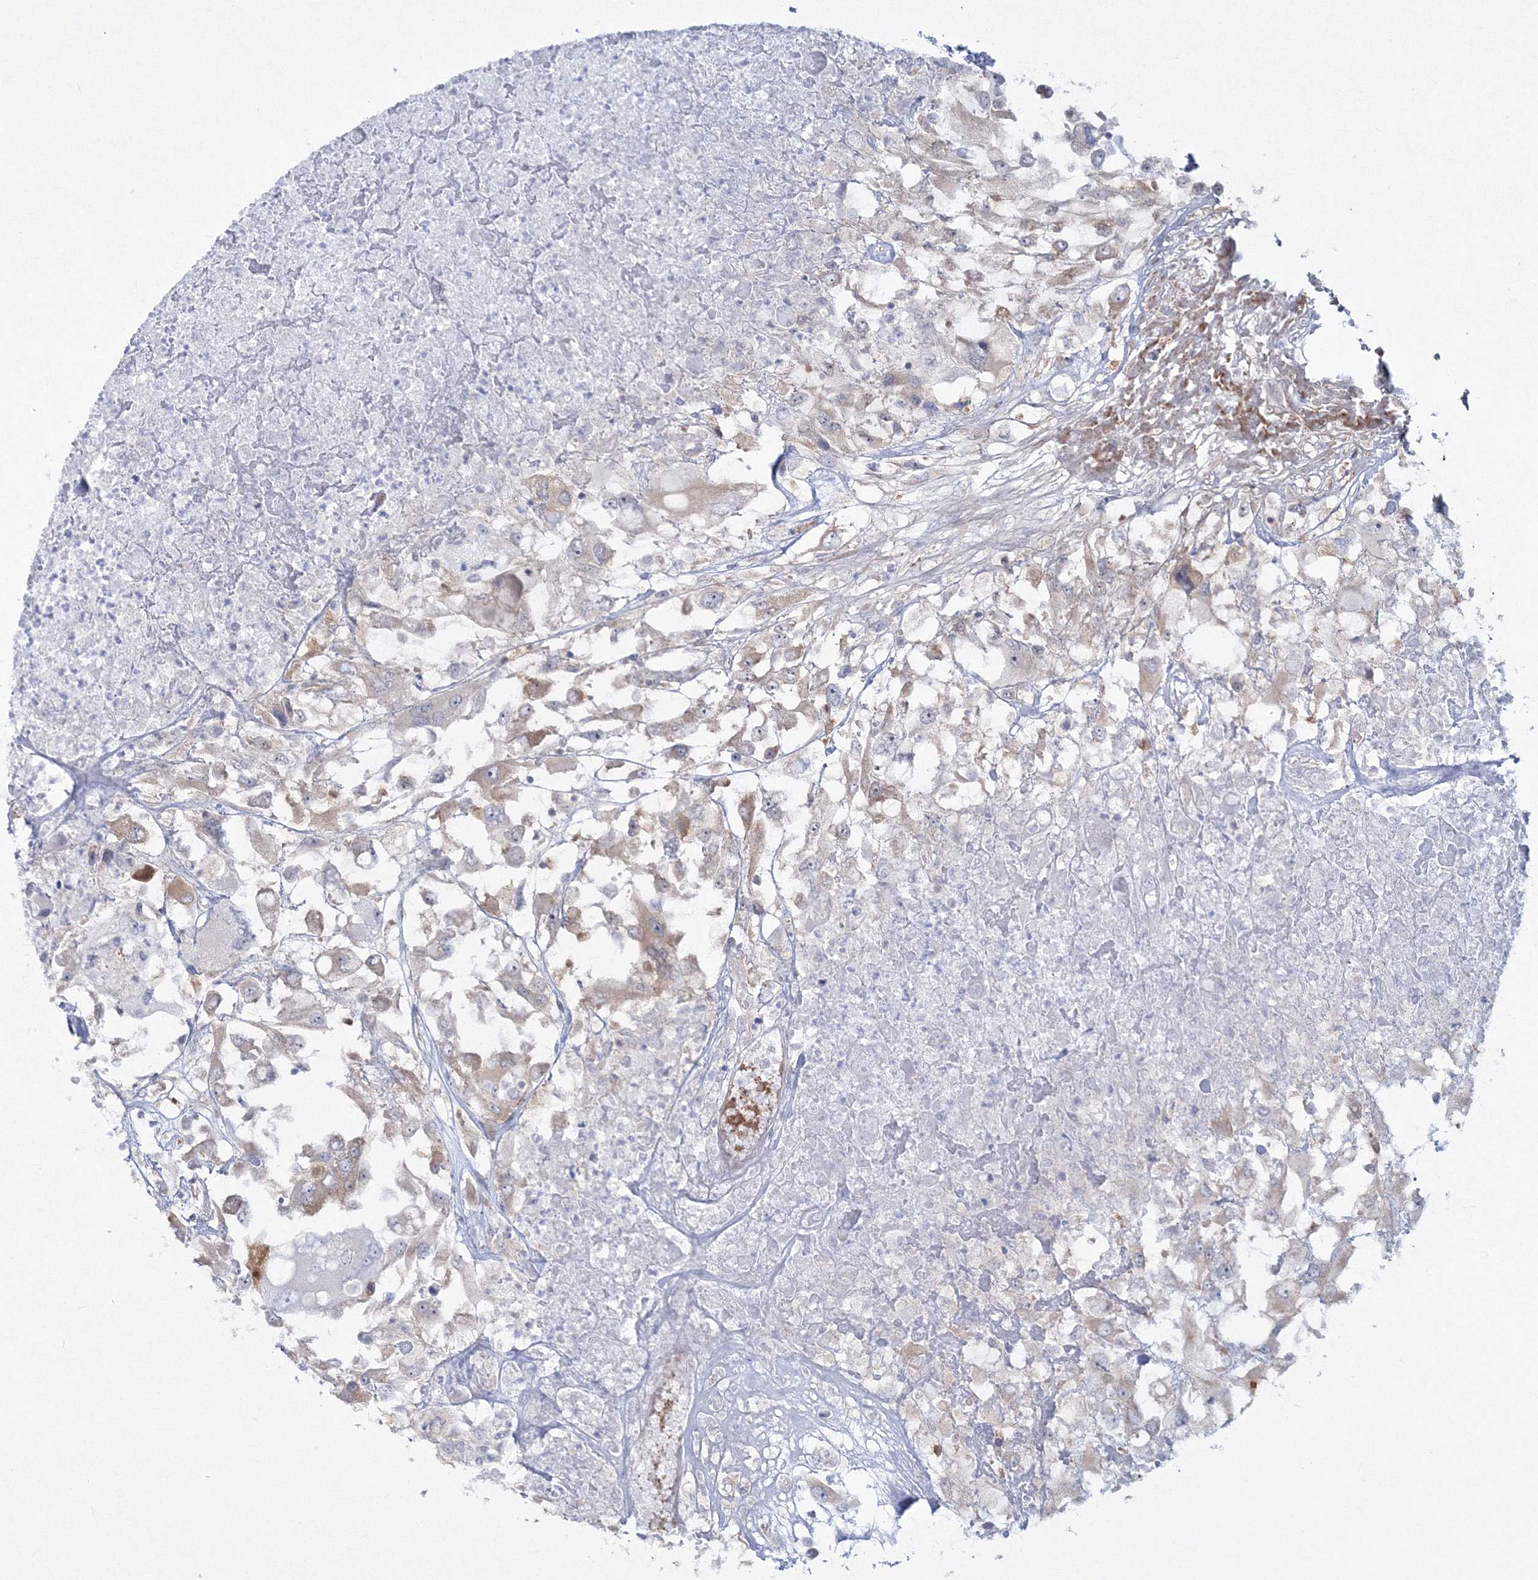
{"staining": {"intensity": "weak", "quantity": "<25%", "location": "cytoplasmic/membranous"}, "tissue": "renal cancer", "cell_type": "Tumor cells", "image_type": "cancer", "snomed": [{"axis": "morphology", "description": "Adenocarcinoma, NOS"}, {"axis": "topography", "description": "Kidney"}], "caption": "A micrograph of human renal cancer (adenocarcinoma) is negative for staining in tumor cells.", "gene": "IPMK", "patient": {"sex": "female", "age": 52}}